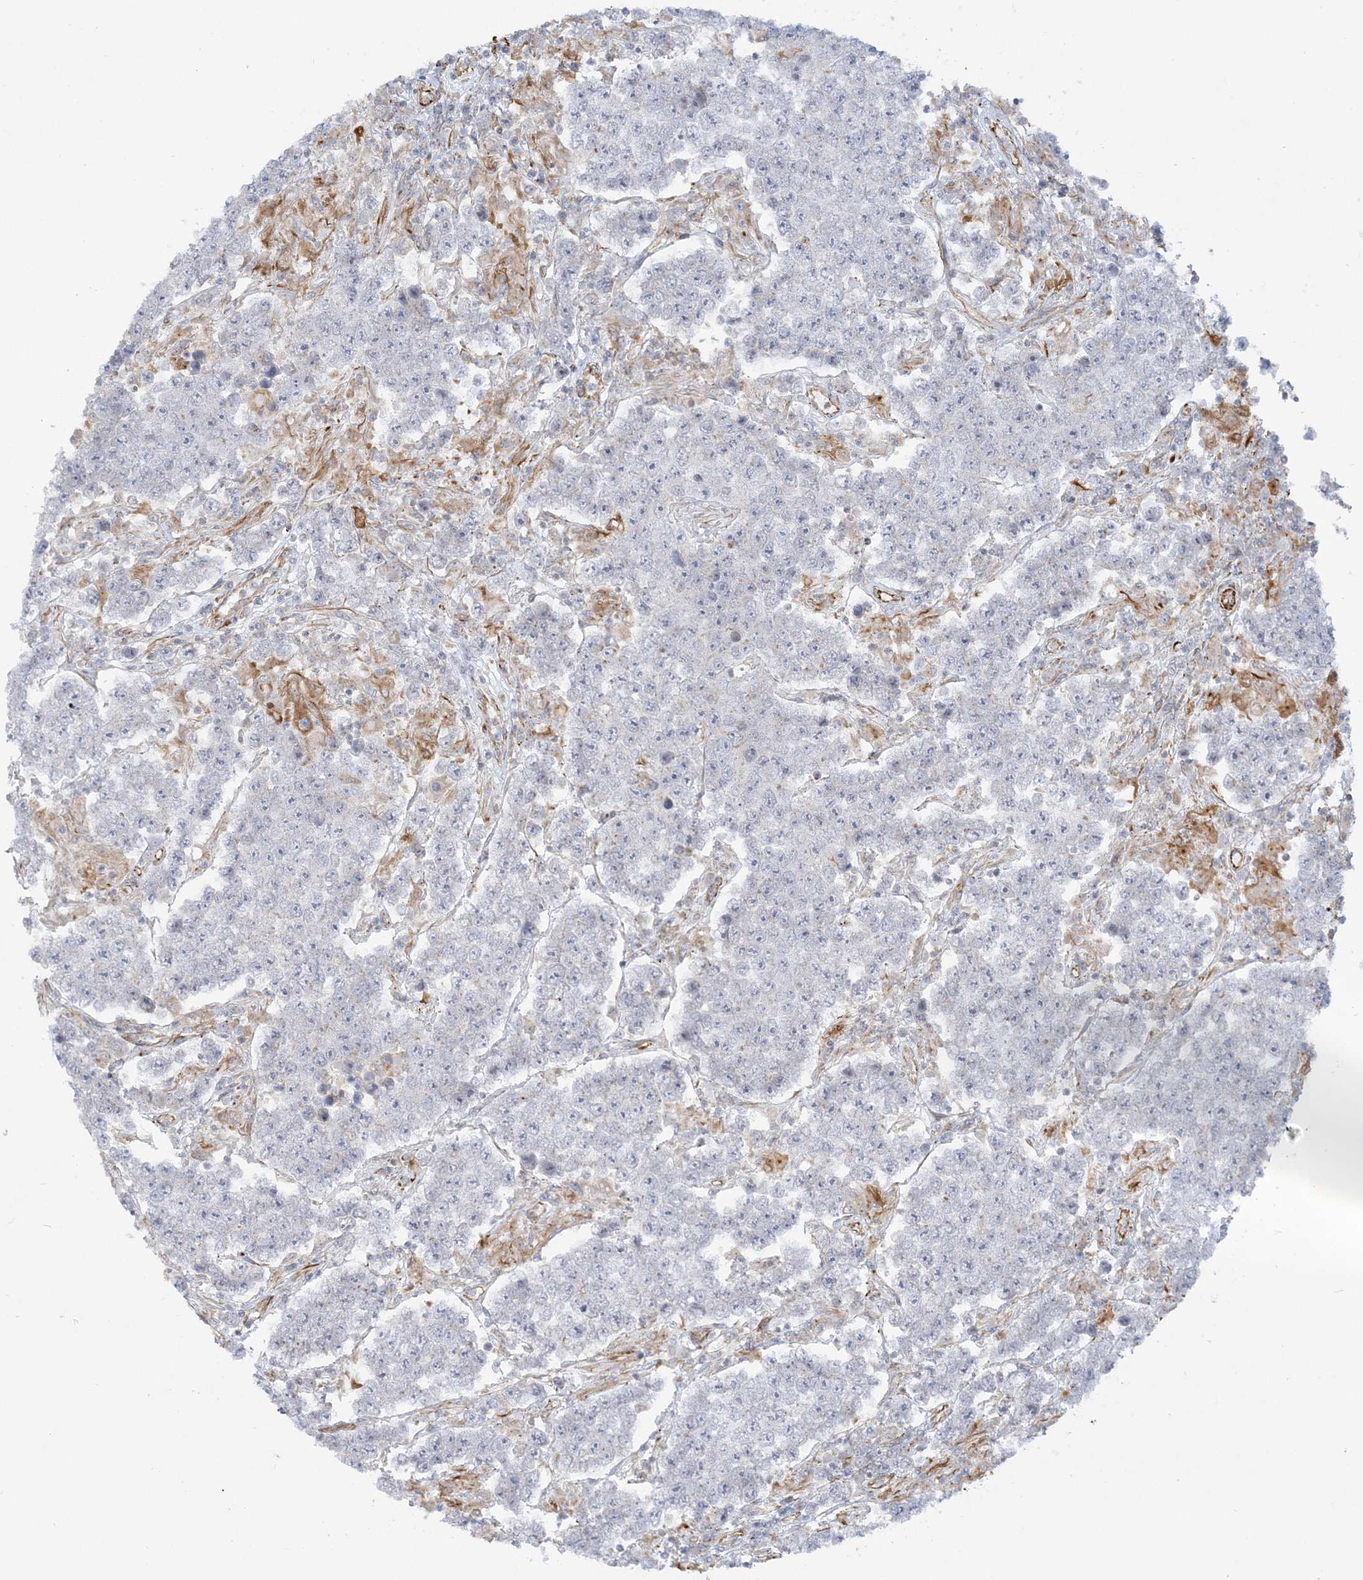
{"staining": {"intensity": "negative", "quantity": "none", "location": "none"}, "tissue": "testis cancer", "cell_type": "Tumor cells", "image_type": "cancer", "snomed": [{"axis": "morphology", "description": "Normal tissue, NOS"}, {"axis": "morphology", "description": "Urothelial carcinoma, High grade"}, {"axis": "morphology", "description": "Seminoma, NOS"}, {"axis": "morphology", "description": "Carcinoma, Embryonal, NOS"}, {"axis": "topography", "description": "Urinary bladder"}, {"axis": "topography", "description": "Testis"}], "caption": "Human seminoma (testis) stained for a protein using immunohistochemistry reveals no expression in tumor cells.", "gene": "SCLT1", "patient": {"sex": "male", "age": 41}}